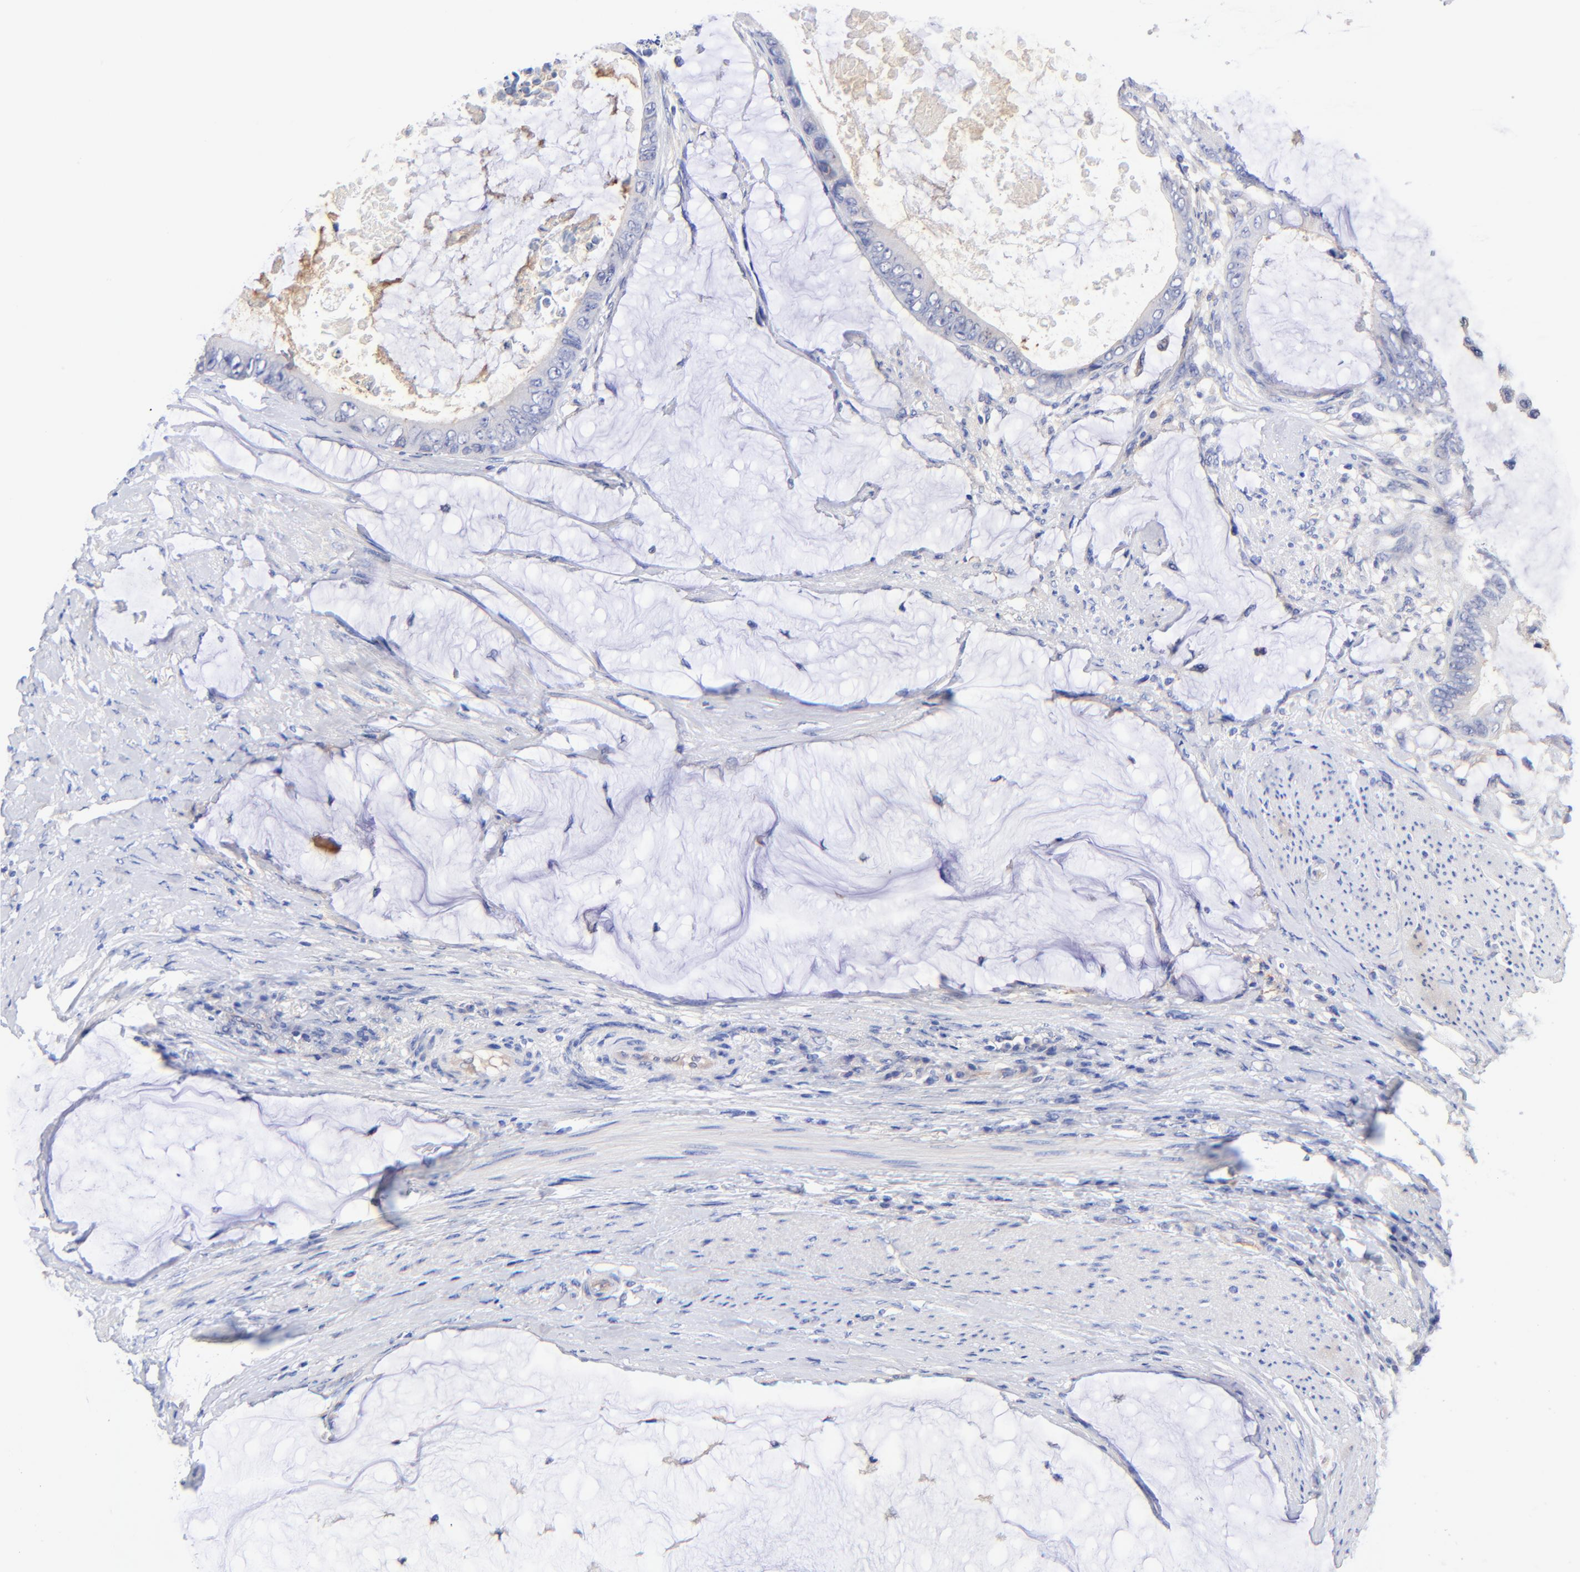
{"staining": {"intensity": "moderate", "quantity": "<25%", "location": "cytoplasmic/membranous"}, "tissue": "colorectal cancer", "cell_type": "Tumor cells", "image_type": "cancer", "snomed": [{"axis": "morphology", "description": "Normal tissue, NOS"}, {"axis": "morphology", "description": "Adenocarcinoma, NOS"}, {"axis": "topography", "description": "Rectum"}, {"axis": "topography", "description": "Peripheral nerve tissue"}], "caption": "Immunohistochemistry image of neoplastic tissue: human colorectal cancer (adenocarcinoma) stained using IHC demonstrates low levels of moderate protein expression localized specifically in the cytoplasmic/membranous of tumor cells, appearing as a cytoplasmic/membranous brown color.", "gene": "SLC44A2", "patient": {"sex": "female", "age": 77}}